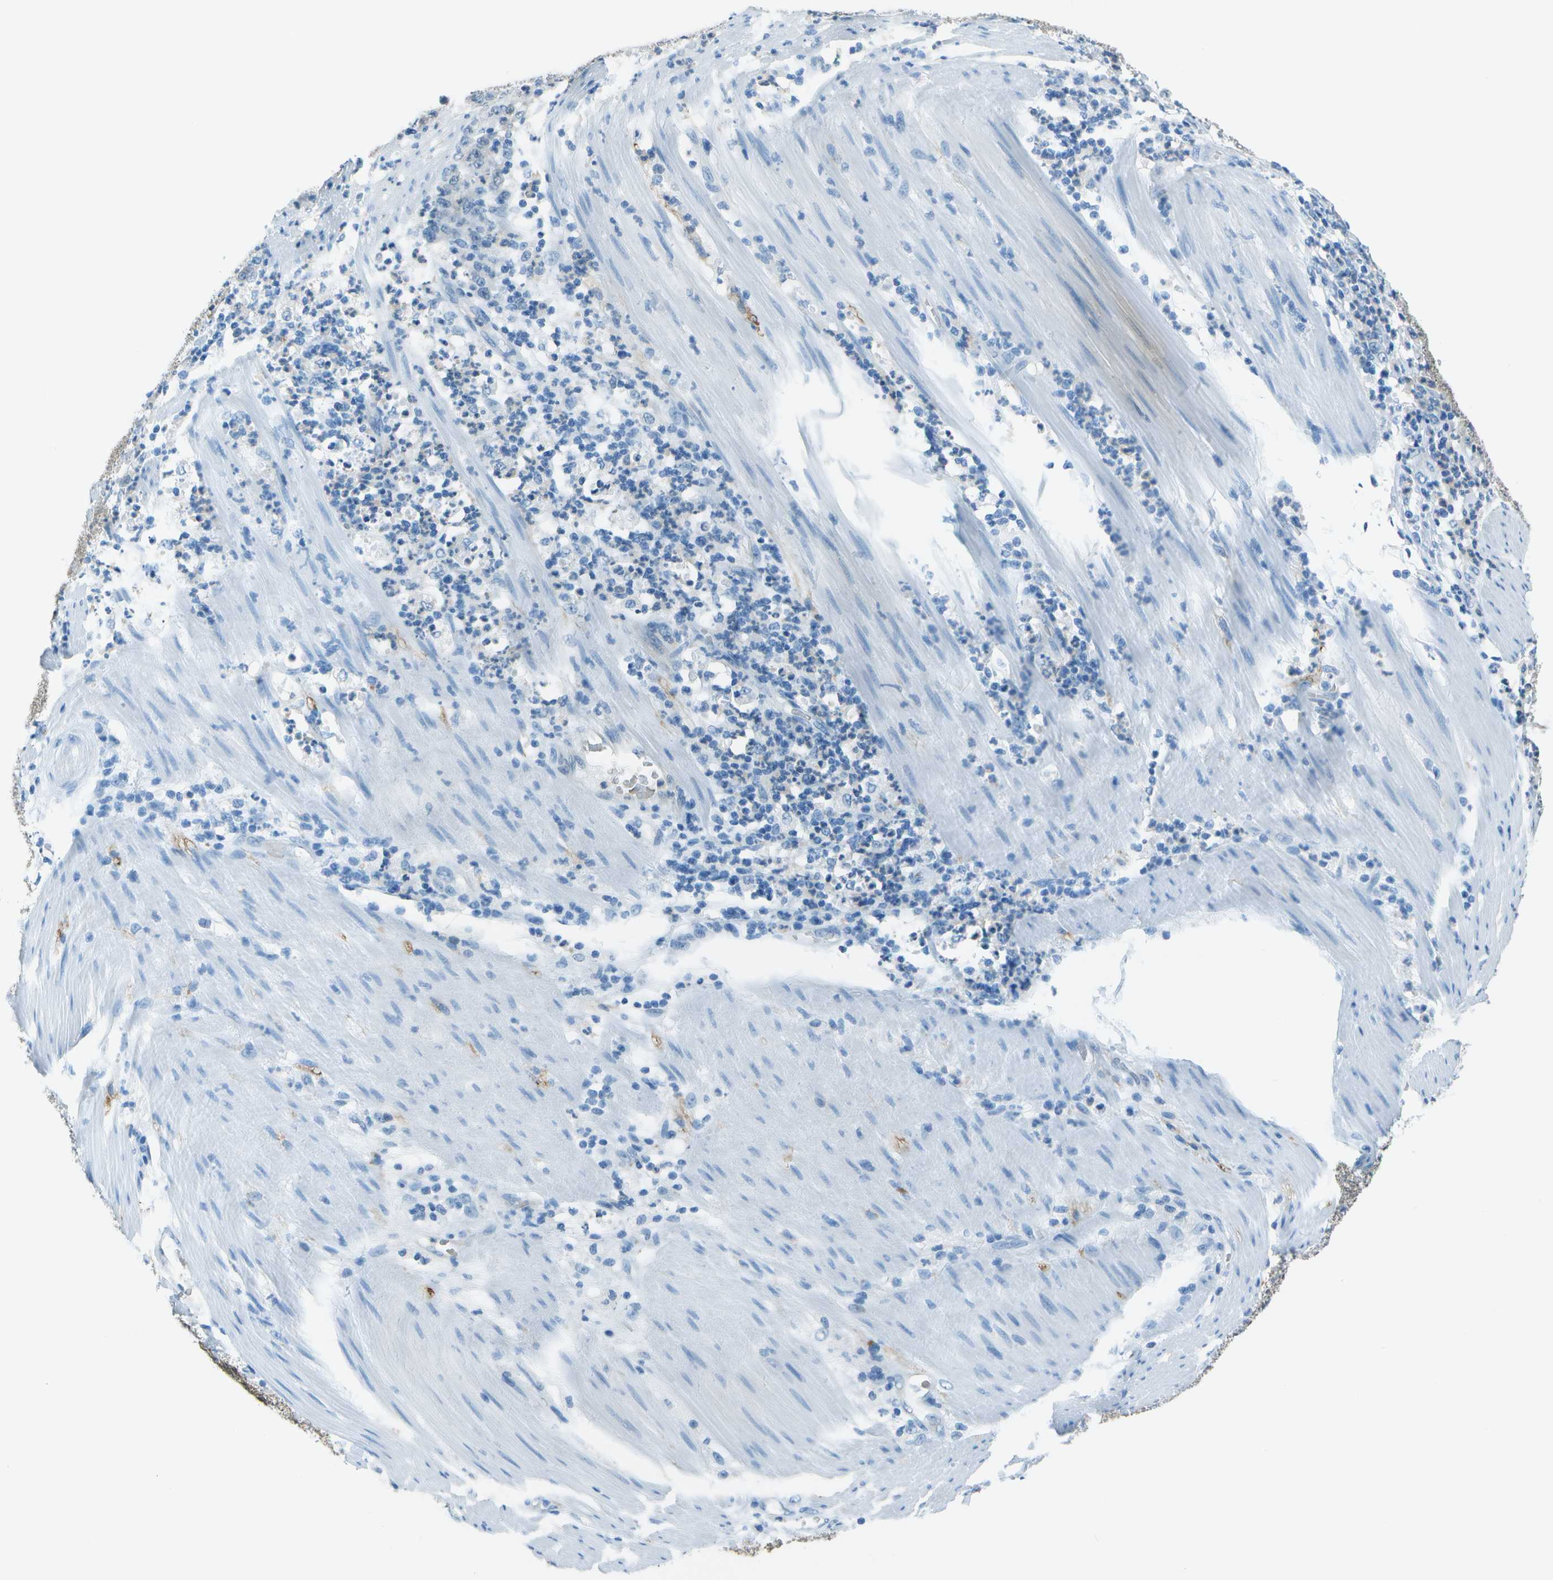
{"staining": {"intensity": "weak", "quantity": "<25%", "location": "cytoplasmic/membranous,nuclear"}, "tissue": "stomach cancer", "cell_type": "Tumor cells", "image_type": "cancer", "snomed": [{"axis": "morphology", "description": "Adenocarcinoma, NOS"}, {"axis": "topography", "description": "Stomach, lower"}], "caption": "A high-resolution histopathology image shows immunohistochemistry staining of stomach cancer, which displays no significant expression in tumor cells.", "gene": "ASL", "patient": {"sex": "female", "age": 71}}